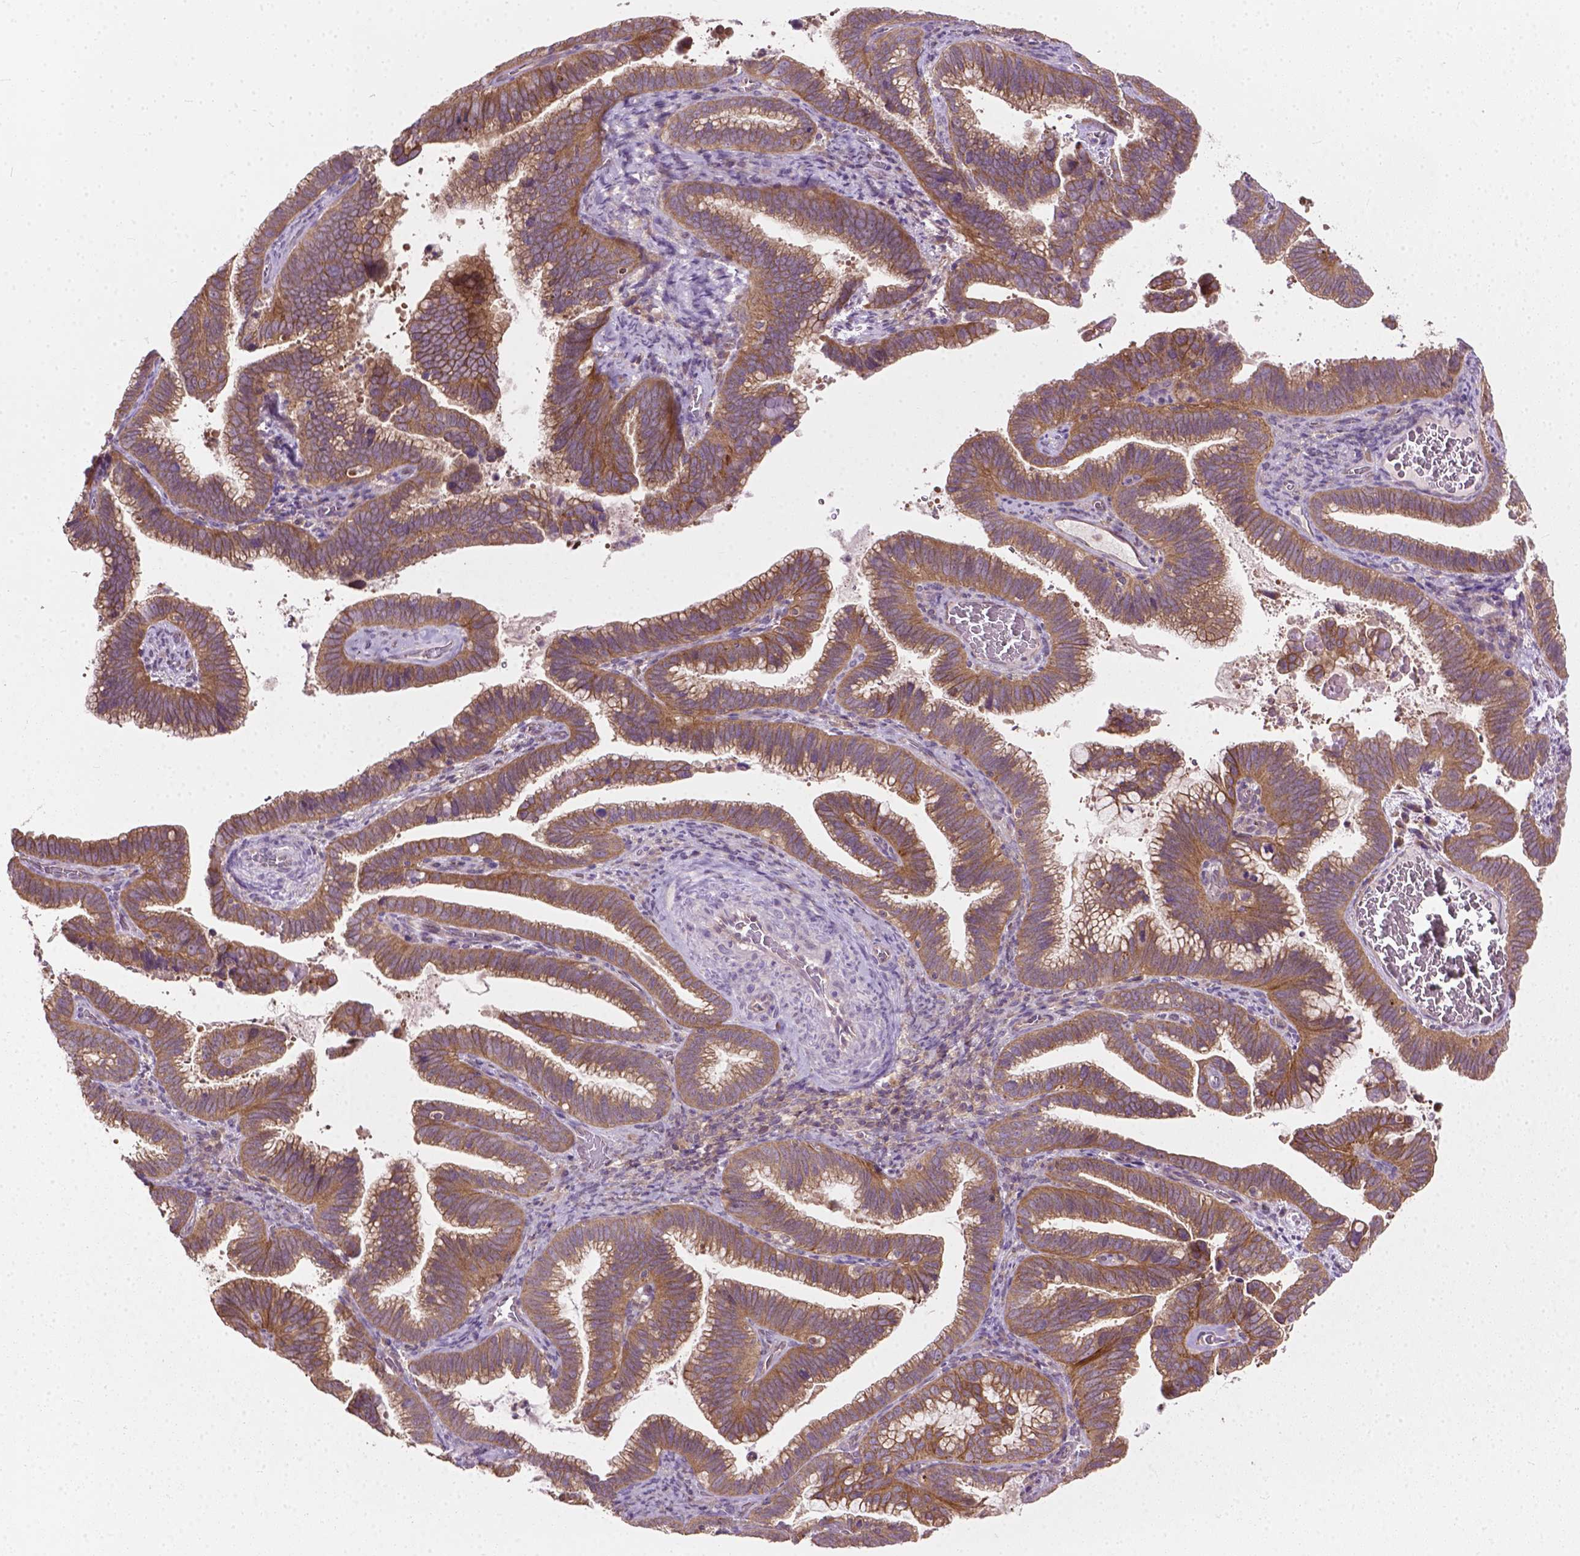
{"staining": {"intensity": "moderate", "quantity": ">75%", "location": "cytoplasmic/membranous"}, "tissue": "cervical cancer", "cell_type": "Tumor cells", "image_type": "cancer", "snomed": [{"axis": "morphology", "description": "Adenocarcinoma, NOS"}, {"axis": "topography", "description": "Cervix"}], "caption": "Protein staining of cervical cancer tissue exhibits moderate cytoplasmic/membranous positivity in approximately >75% of tumor cells.", "gene": "MZT1", "patient": {"sex": "female", "age": 61}}